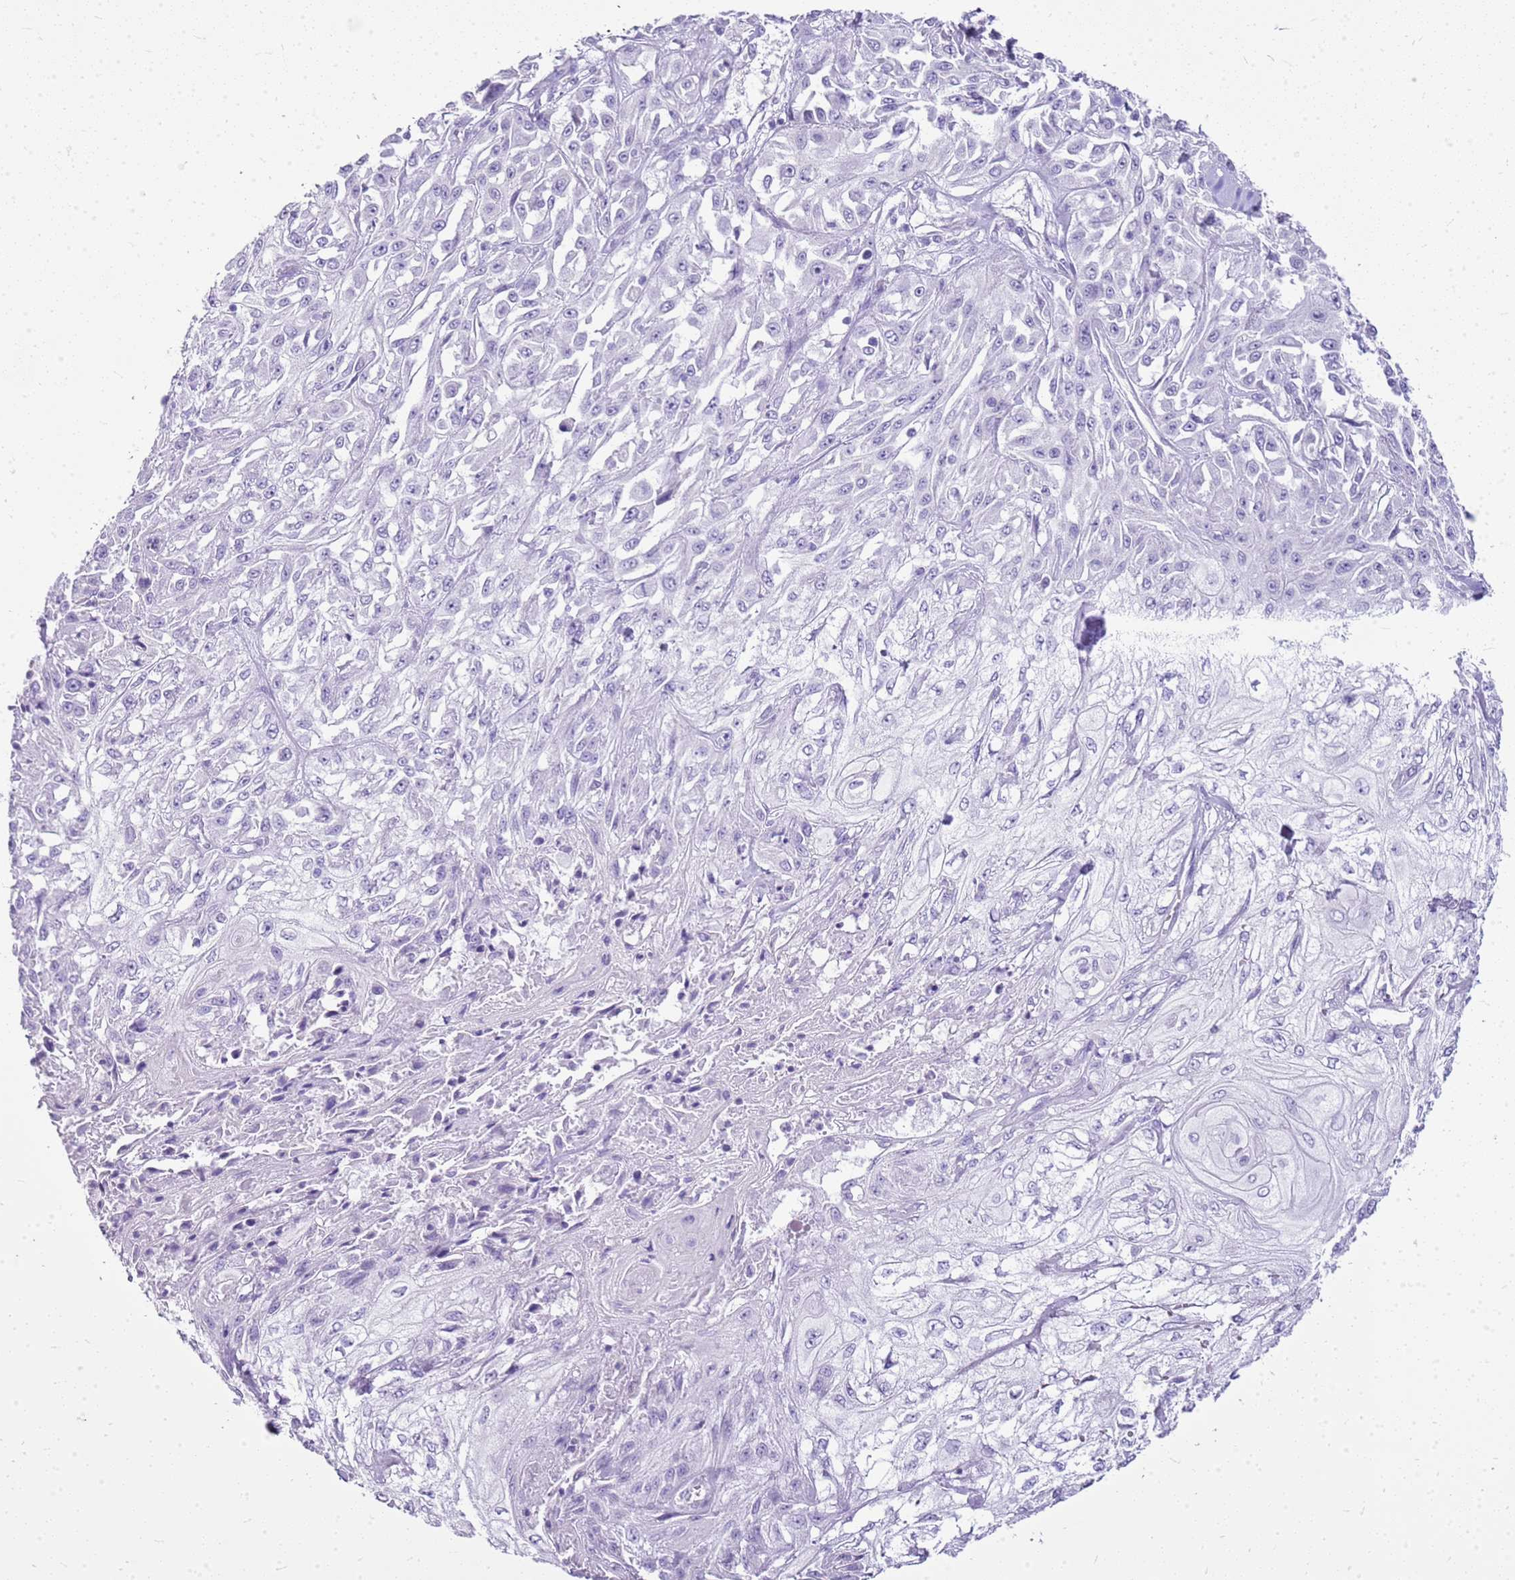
{"staining": {"intensity": "negative", "quantity": "none", "location": "none"}, "tissue": "skin cancer", "cell_type": "Tumor cells", "image_type": "cancer", "snomed": [{"axis": "morphology", "description": "Squamous cell carcinoma, NOS"}, {"axis": "morphology", "description": "Squamous cell carcinoma, metastatic, NOS"}, {"axis": "topography", "description": "Skin"}, {"axis": "topography", "description": "Lymph node"}], "caption": "This is a image of IHC staining of skin cancer, which shows no positivity in tumor cells.", "gene": "SULT1E1", "patient": {"sex": "male", "age": 75}}